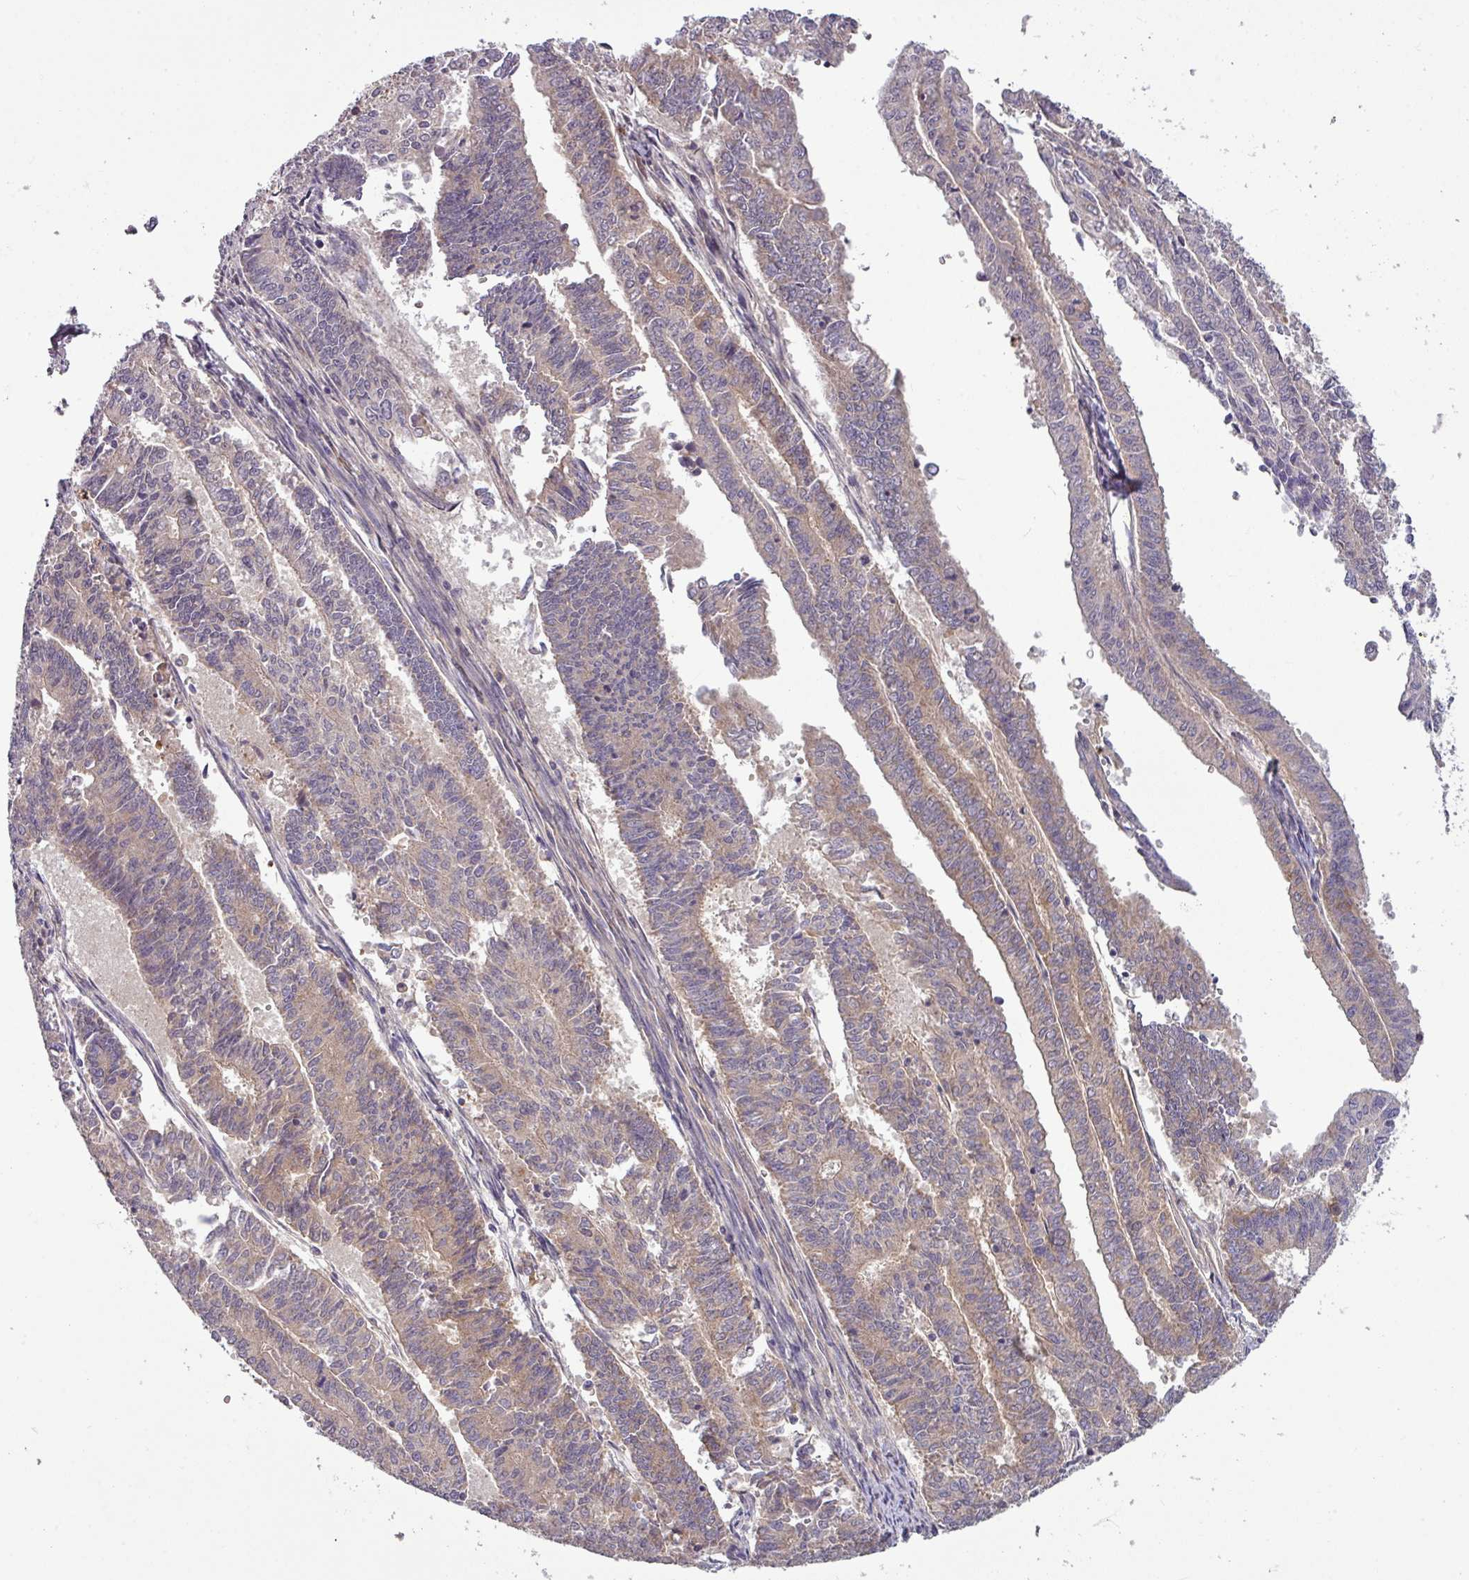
{"staining": {"intensity": "weak", "quantity": "<25%", "location": "cytoplasmic/membranous"}, "tissue": "endometrial cancer", "cell_type": "Tumor cells", "image_type": "cancer", "snomed": [{"axis": "morphology", "description": "Adenocarcinoma, NOS"}, {"axis": "topography", "description": "Endometrium"}], "caption": "Image shows no significant protein staining in tumor cells of endometrial cancer.", "gene": "PAPLN", "patient": {"sex": "female", "age": 59}}